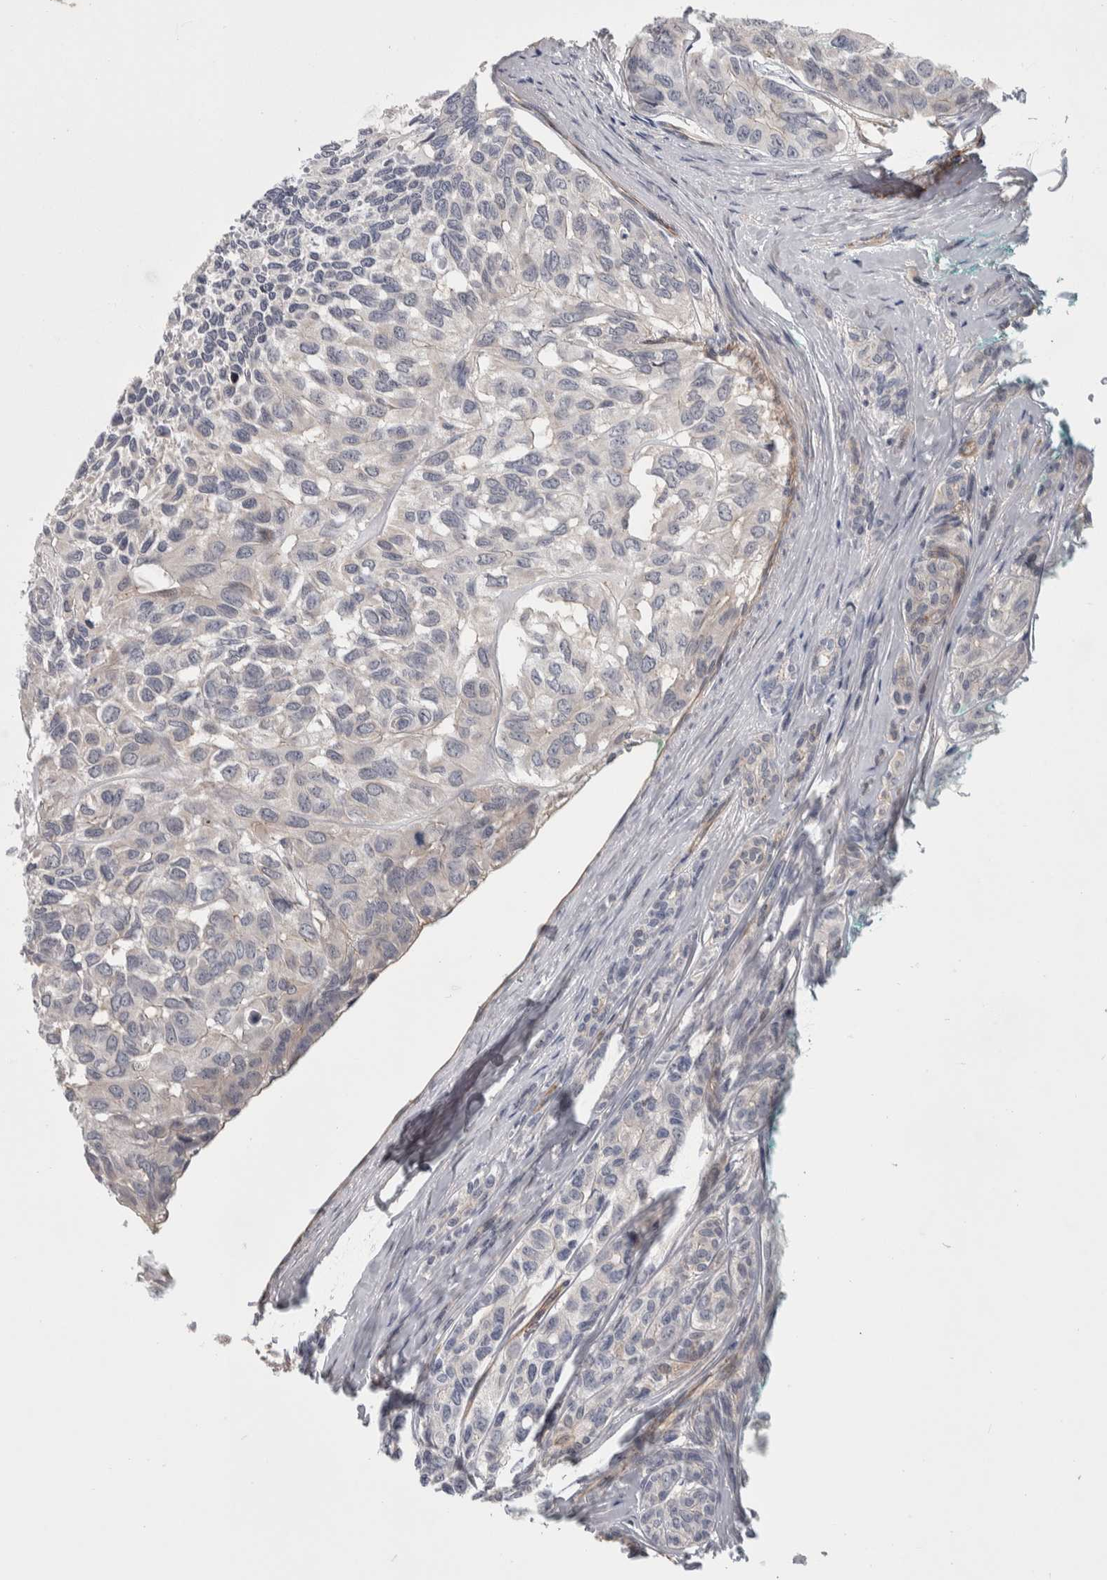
{"staining": {"intensity": "negative", "quantity": "none", "location": "none"}, "tissue": "head and neck cancer", "cell_type": "Tumor cells", "image_type": "cancer", "snomed": [{"axis": "morphology", "description": "Adenocarcinoma, NOS"}, {"axis": "topography", "description": "Salivary gland, NOS"}, {"axis": "topography", "description": "Head-Neck"}], "caption": "Immunohistochemical staining of adenocarcinoma (head and neck) exhibits no significant positivity in tumor cells. Nuclei are stained in blue.", "gene": "ZNF862", "patient": {"sex": "female", "age": 76}}